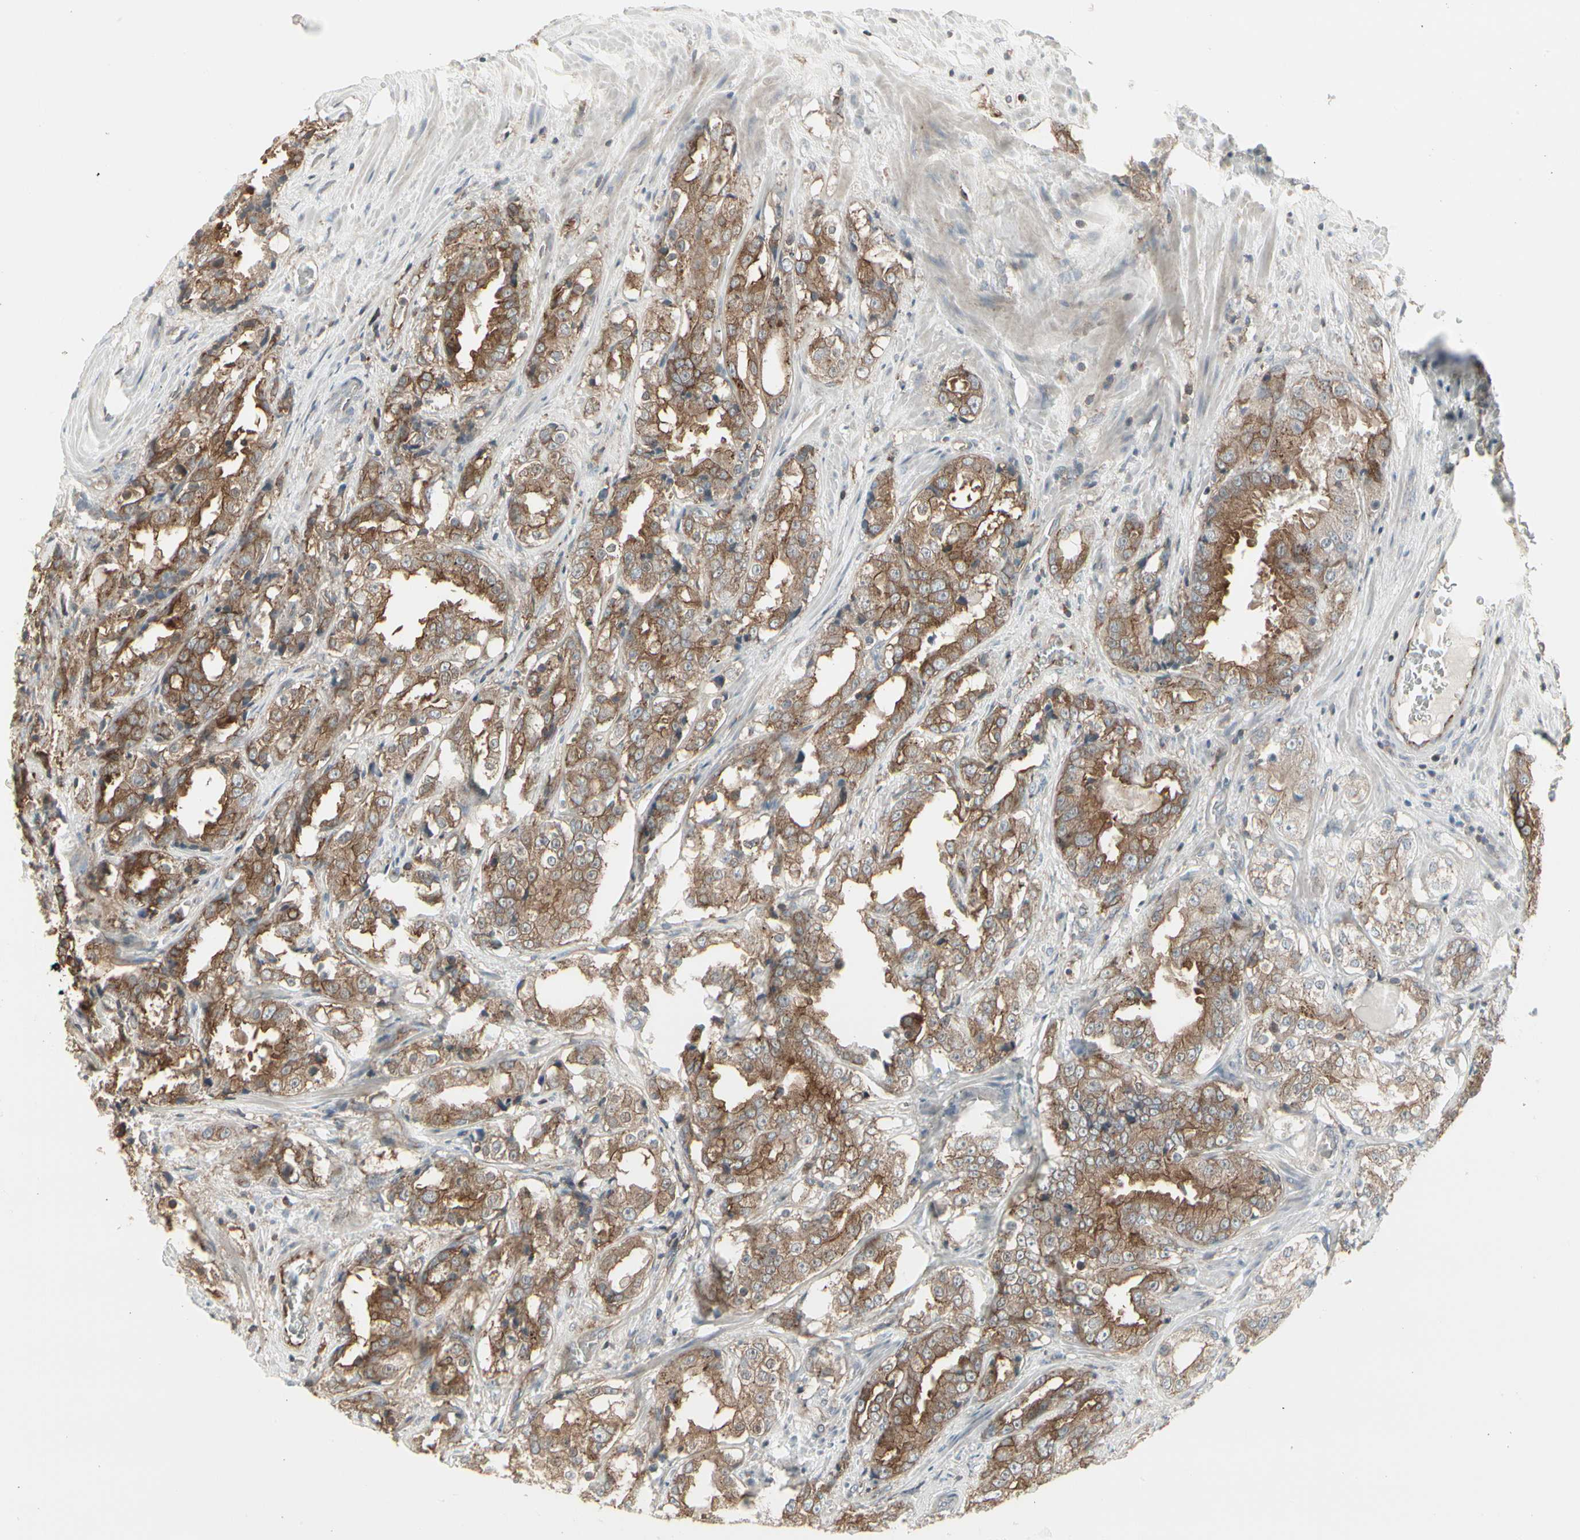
{"staining": {"intensity": "moderate", "quantity": ">75%", "location": "cytoplasmic/membranous"}, "tissue": "prostate cancer", "cell_type": "Tumor cells", "image_type": "cancer", "snomed": [{"axis": "morphology", "description": "Adenocarcinoma, High grade"}, {"axis": "topography", "description": "Prostate"}], "caption": "Immunohistochemical staining of high-grade adenocarcinoma (prostate) reveals medium levels of moderate cytoplasmic/membranous protein expression in approximately >75% of tumor cells.", "gene": "EPS15", "patient": {"sex": "male", "age": 73}}